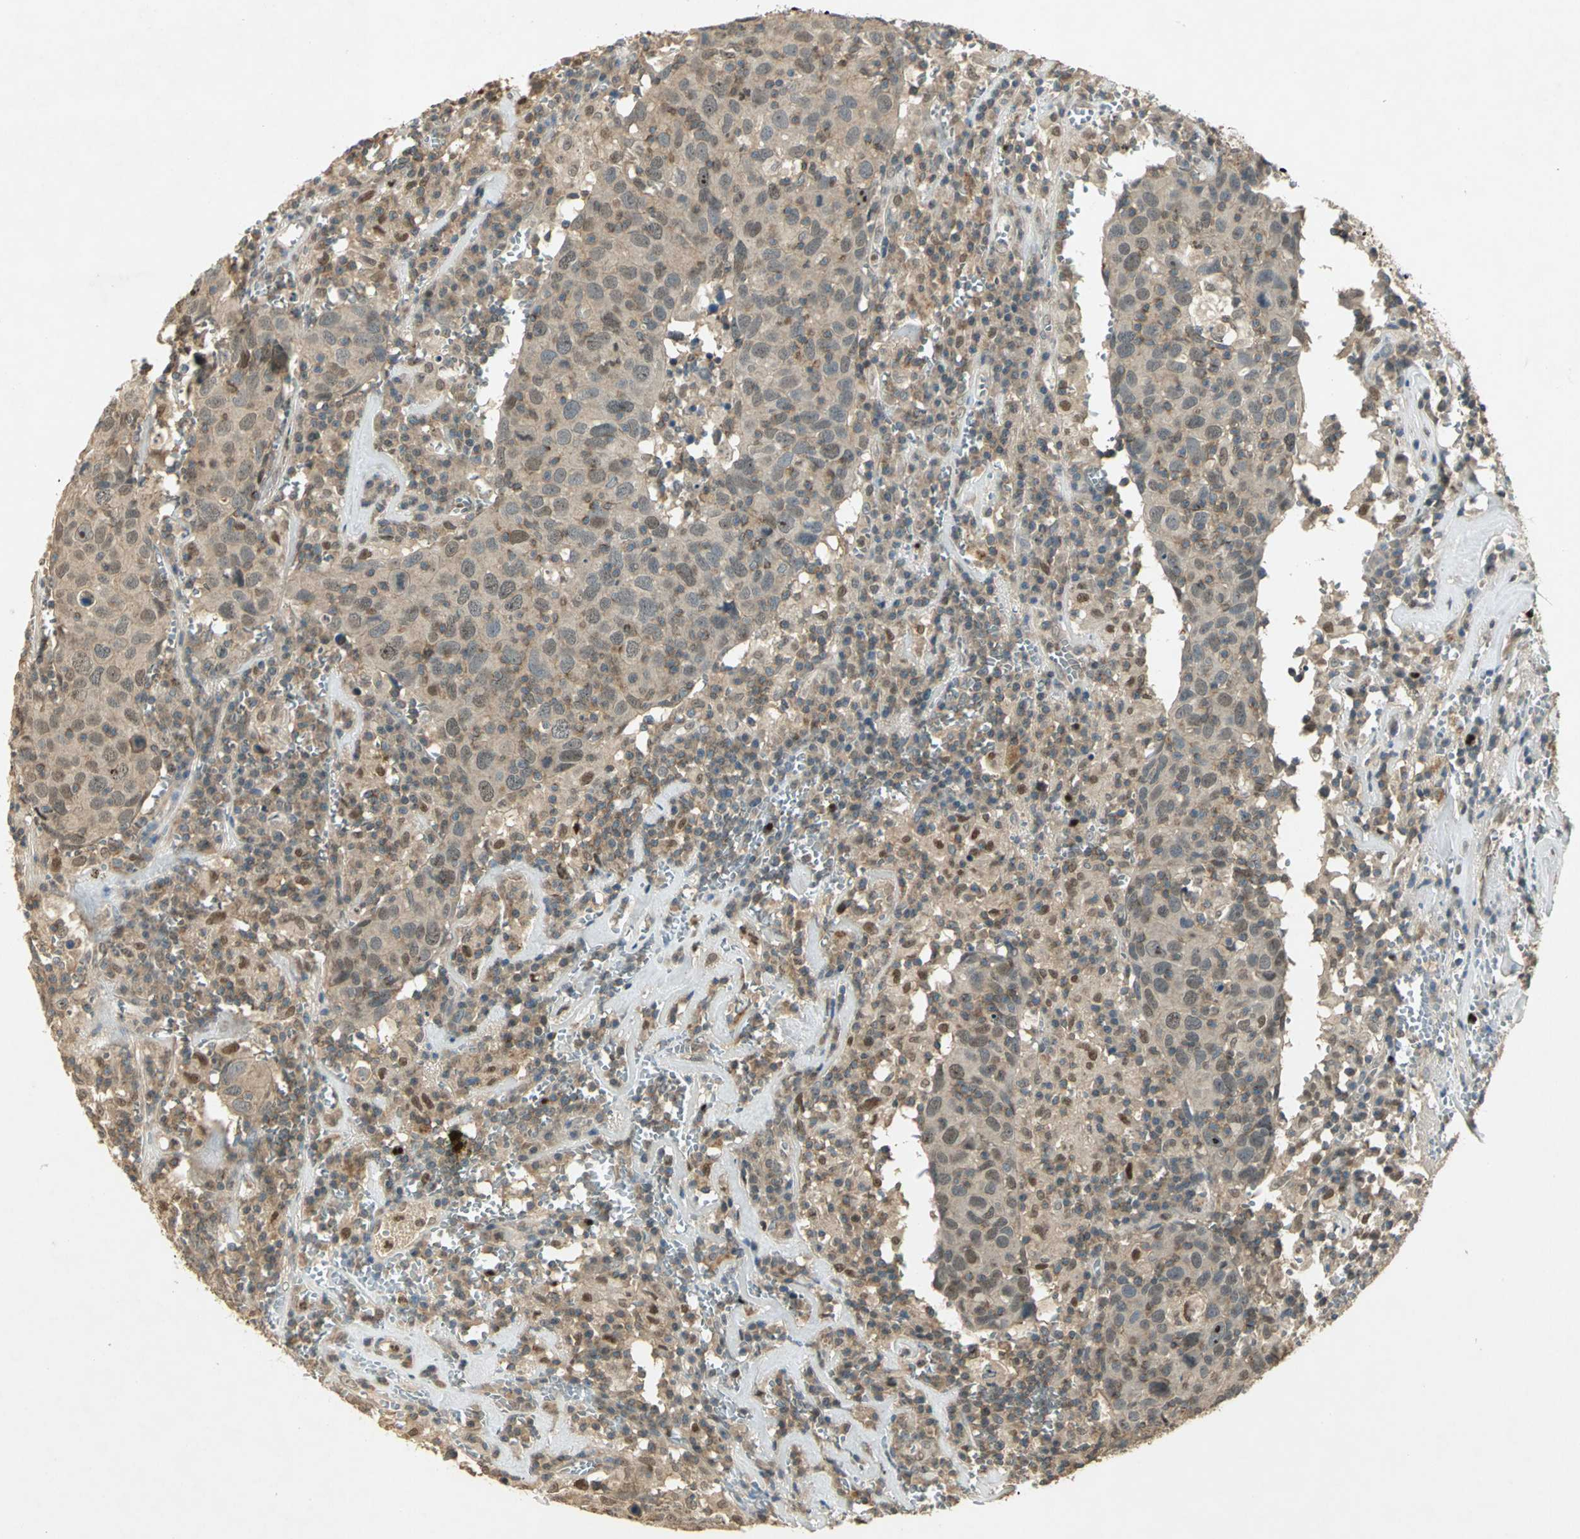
{"staining": {"intensity": "weak", "quantity": ">75%", "location": "cytoplasmic/membranous"}, "tissue": "head and neck cancer", "cell_type": "Tumor cells", "image_type": "cancer", "snomed": [{"axis": "morphology", "description": "Adenocarcinoma, NOS"}, {"axis": "topography", "description": "Salivary gland"}, {"axis": "topography", "description": "Head-Neck"}], "caption": "Immunohistochemistry micrograph of neoplastic tissue: human adenocarcinoma (head and neck) stained using IHC displays low levels of weak protein expression localized specifically in the cytoplasmic/membranous of tumor cells, appearing as a cytoplasmic/membranous brown color.", "gene": "BIRC2", "patient": {"sex": "female", "age": 65}}